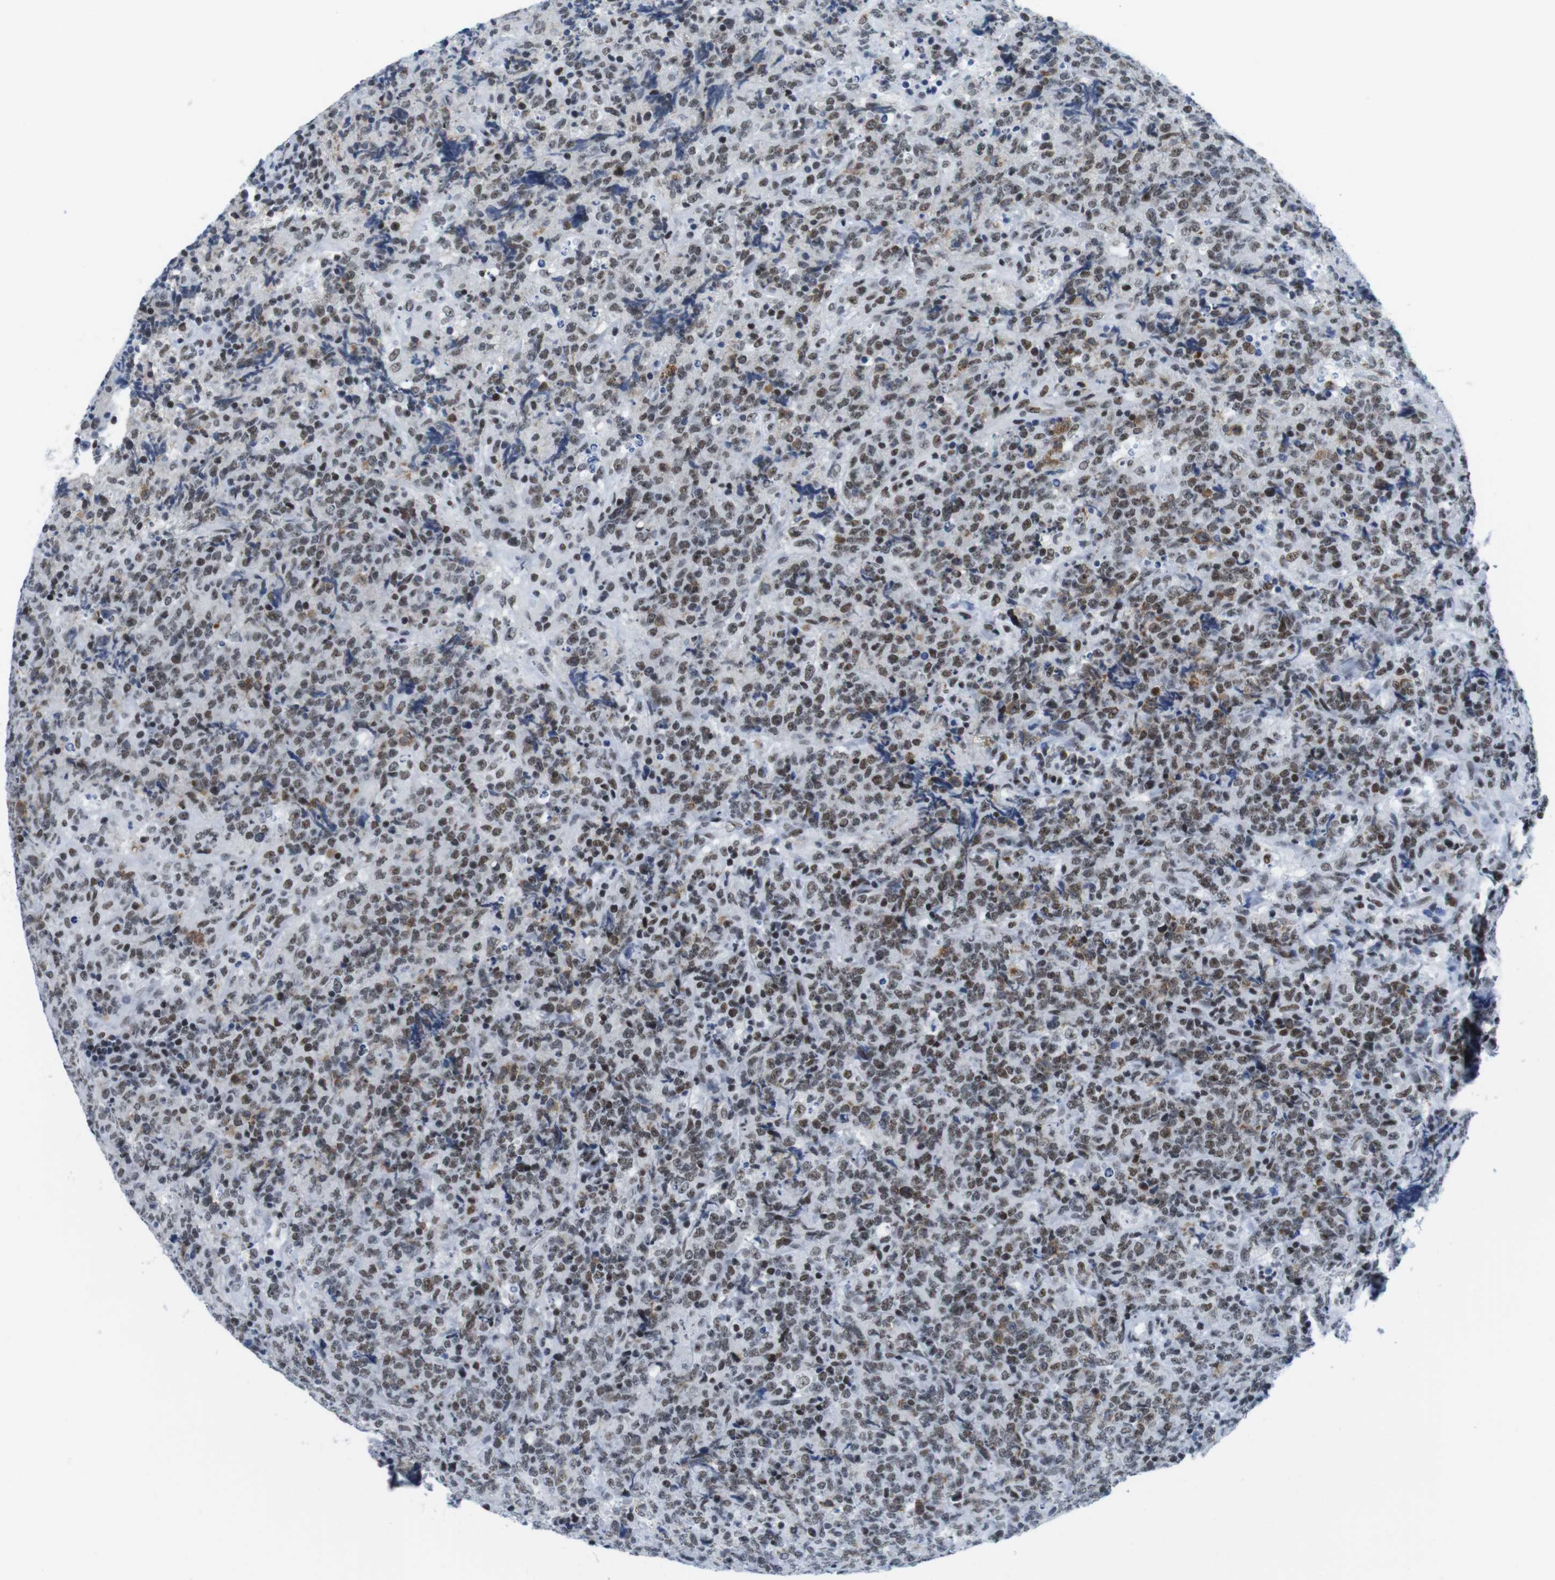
{"staining": {"intensity": "moderate", "quantity": ">75%", "location": "nuclear"}, "tissue": "lymphoma", "cell_type": "Tumor cells", "image_type": "cancer", "snomed": [{"axis": "morphology", "description": "Malignant lymphoma, non-Hodgkin's type, High grade"}, {"axis": "topography", "description": "Tonsil"}], "caption": "Moderate nuclear protein staining is identified in about >75% of tumor cells in lymphoma.", "gene": "IFI16", "patient": {"sex": "female", "age": 36}}